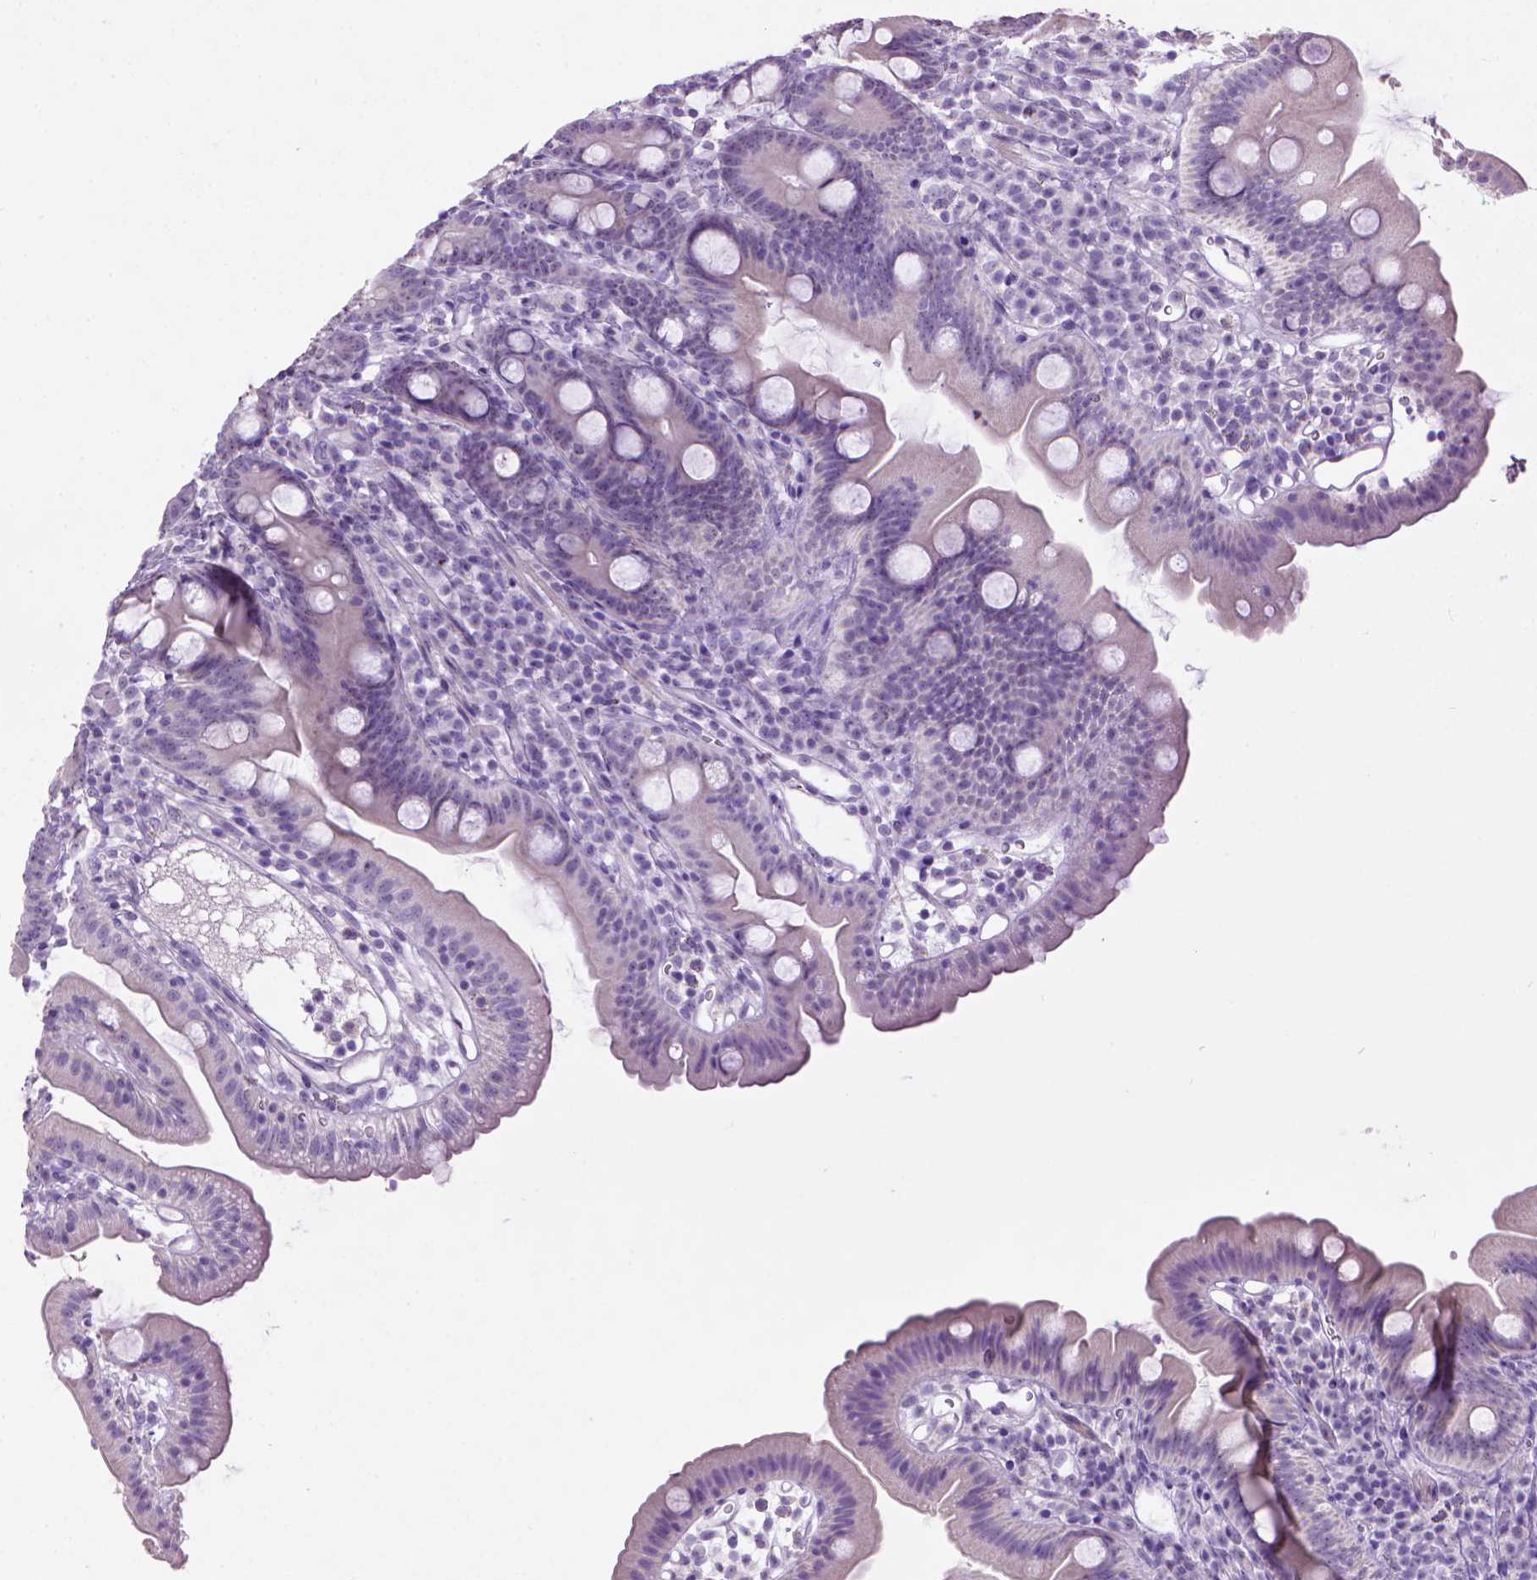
{"staining": {"intensity": "negative", "quantity": "none", "location": "none"}, "tissue": "duodenum", "cell_type": "Glandular cells", "image_type": "normal", "snomed": [{"axis": "morphology", "description": "Normal tissue, NOS"}, {"axis": "topography", "description": "Duodenum"}], "caption": "High magnification brightfield microscopy of normal duodenum stained with DAB (3,3'-diaminobenzidine) (brown) and counterstained with hematoxylin (blue): glandular cells show no significant positivity. (Stains: DAB IHC with hematoxylin counter stain, Microscopy: brightfield microscopy at high magnification).", "gene": "UTP4", "patient": {"sex": "female", "age": 67}}